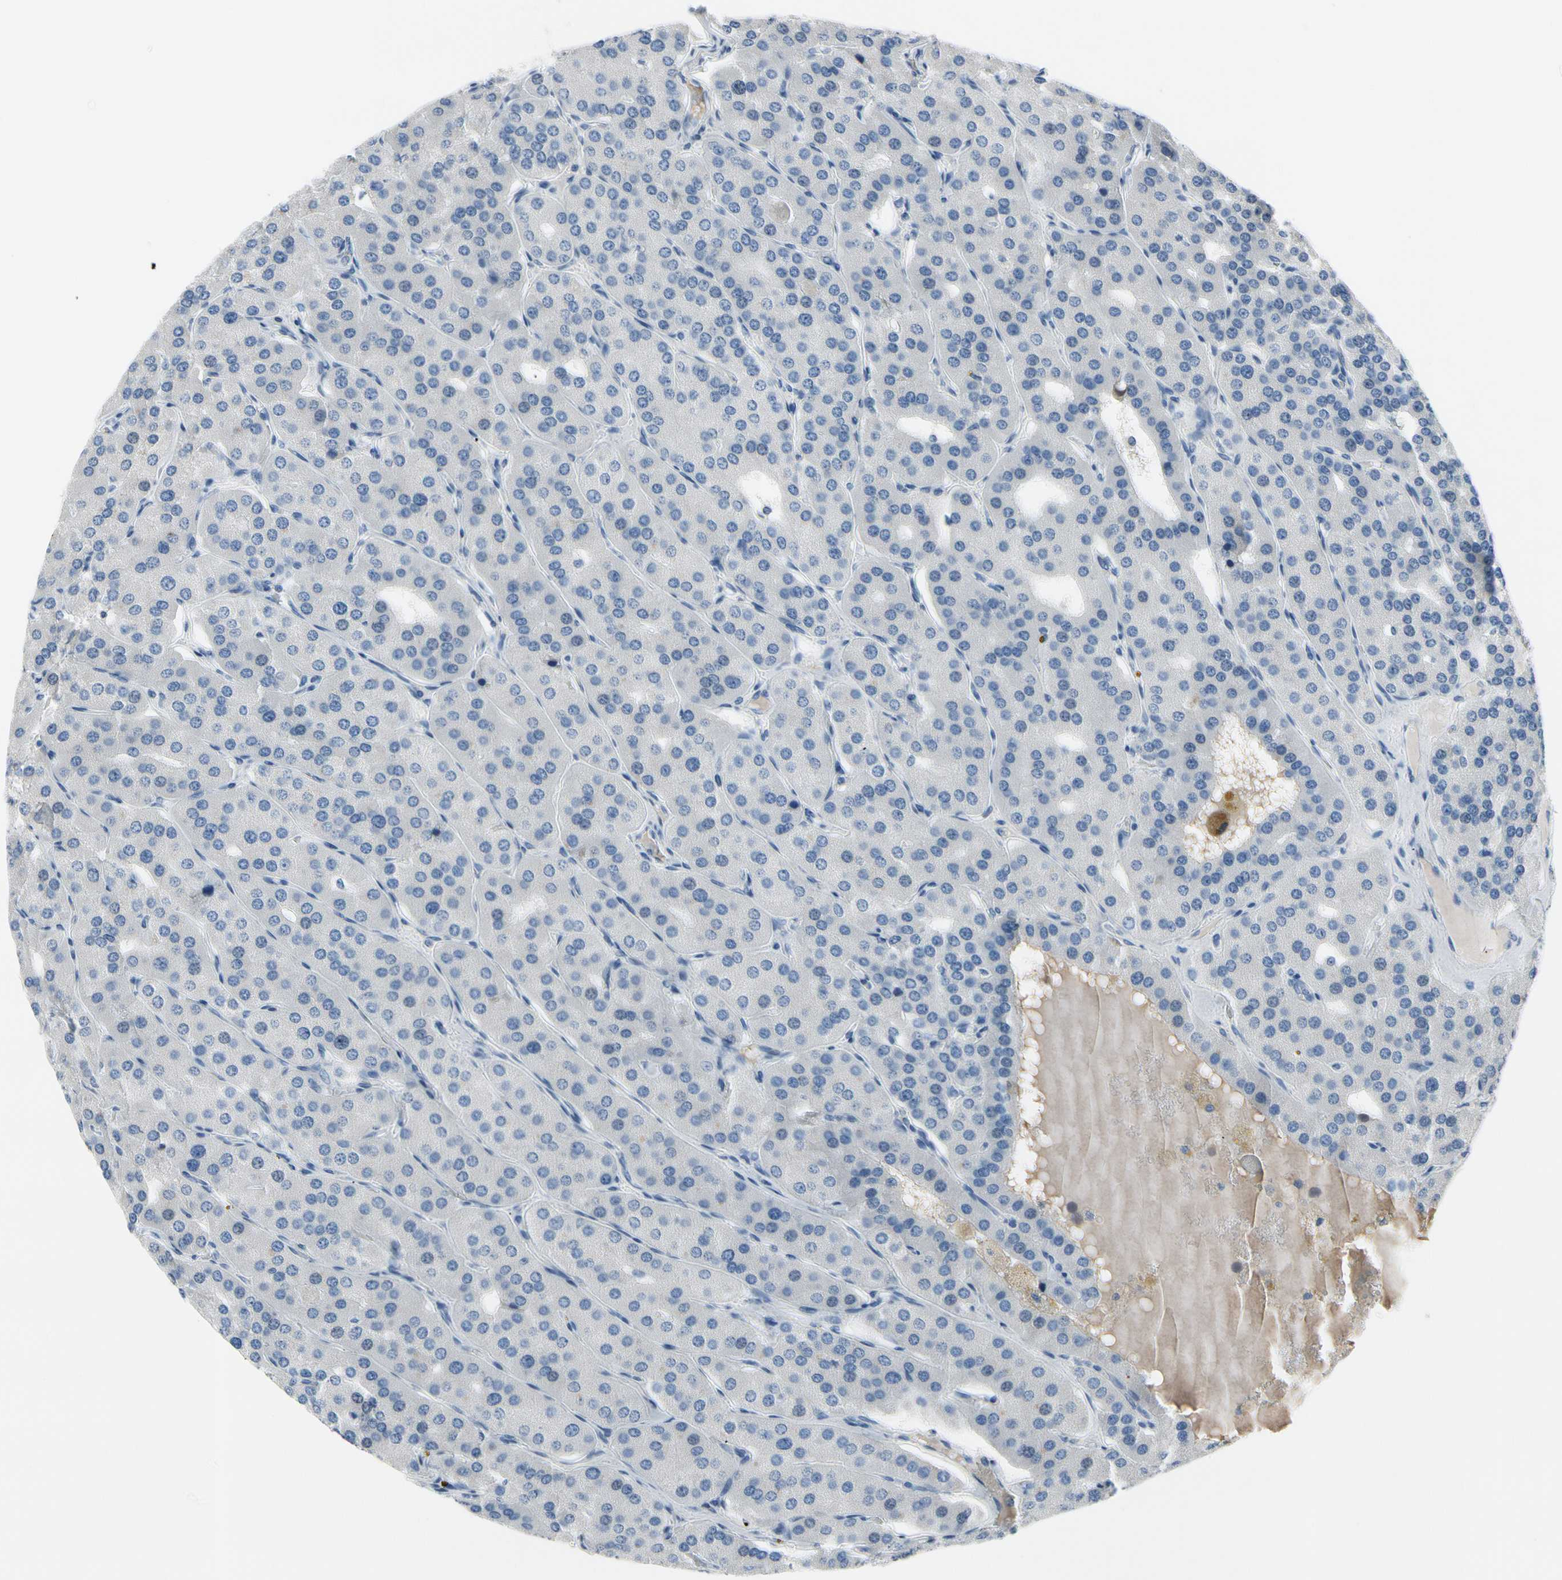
{"staining": {"intensity": "negative", "quantity": "none", "location": "none"}, "tissue": "parathyroid gland", "cell_type": "Glandular cells", "image_type": "normal", "snomed": [{"axis": "morphology", "description": "Normal tissue, NOS"}, {"axis": "morphology", "description": "Adenoma, NOS"}, {"axis": "topography", "description": "Parathyroid gland"}], "caption": "Immunohistochemical staining of unremarkable human parathyroid gland exhibits no significant expression in glandular cells.", "gene": "MUC5B", "patient": {"sex": "female", "age": 86}}